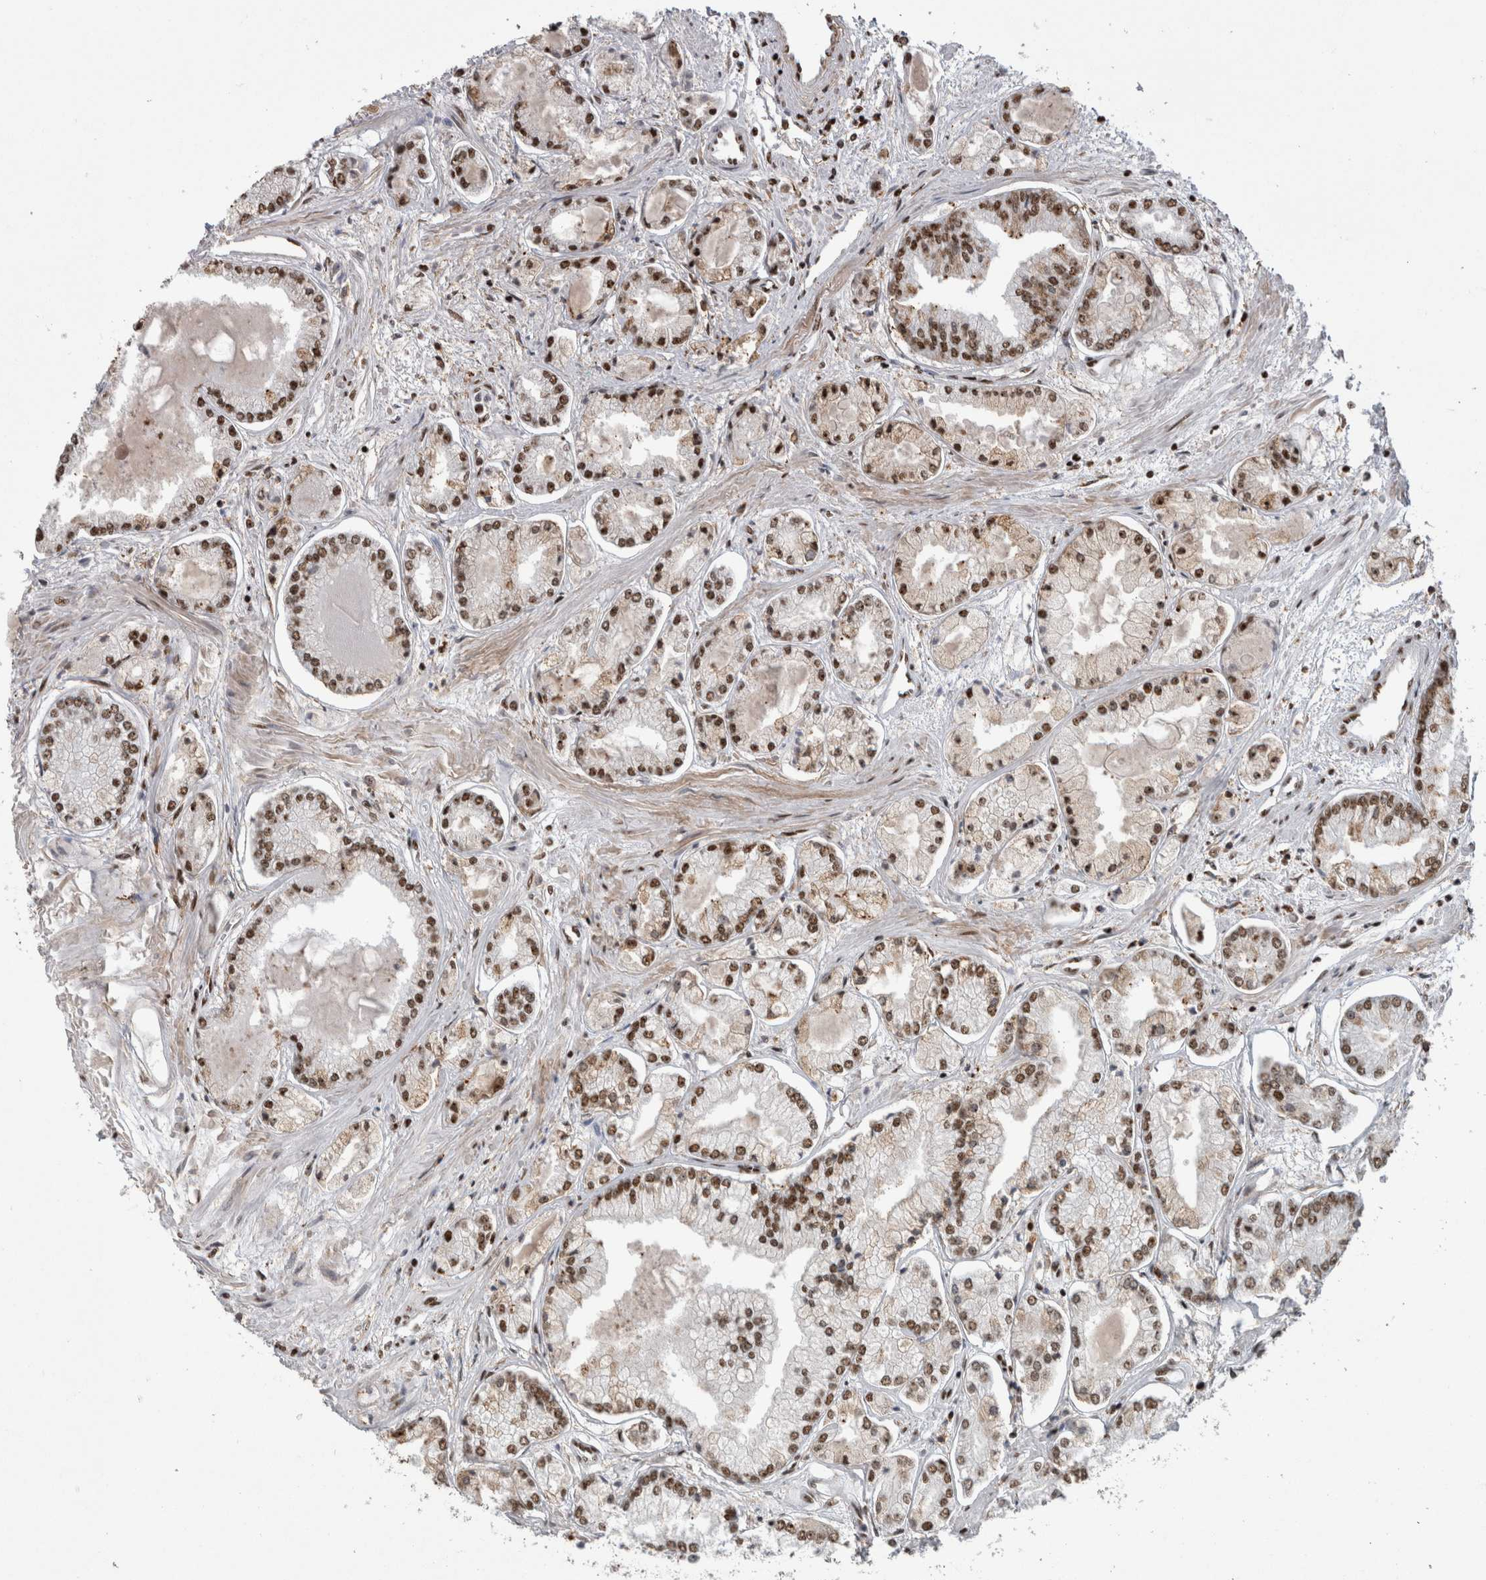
{"staining": {"intensity": "strong", "quantity": ">75%", "location": "cytoplasmic/membranous,nuclear"}, "tissue": "prostate cancer", "cell_type": "Tumor cells", "image_type": "cancer", "snomed": [{"axis": "morphology", "description": "Adenocarcinoma, Low grade"}, {"axis": "topography", "description": "Prostate"}], "caption": "Immunohistochemistry (IHC) photomicrograph of low-grade adenocarcinoma (prostate) stained for a protein (brown), which shows high levels of strong cytoplasmic/membranous and nuclear staining in approximately >75% of tumor cells.", "gene": "NCL", "patient": {"sex": "male", "age": 52}}